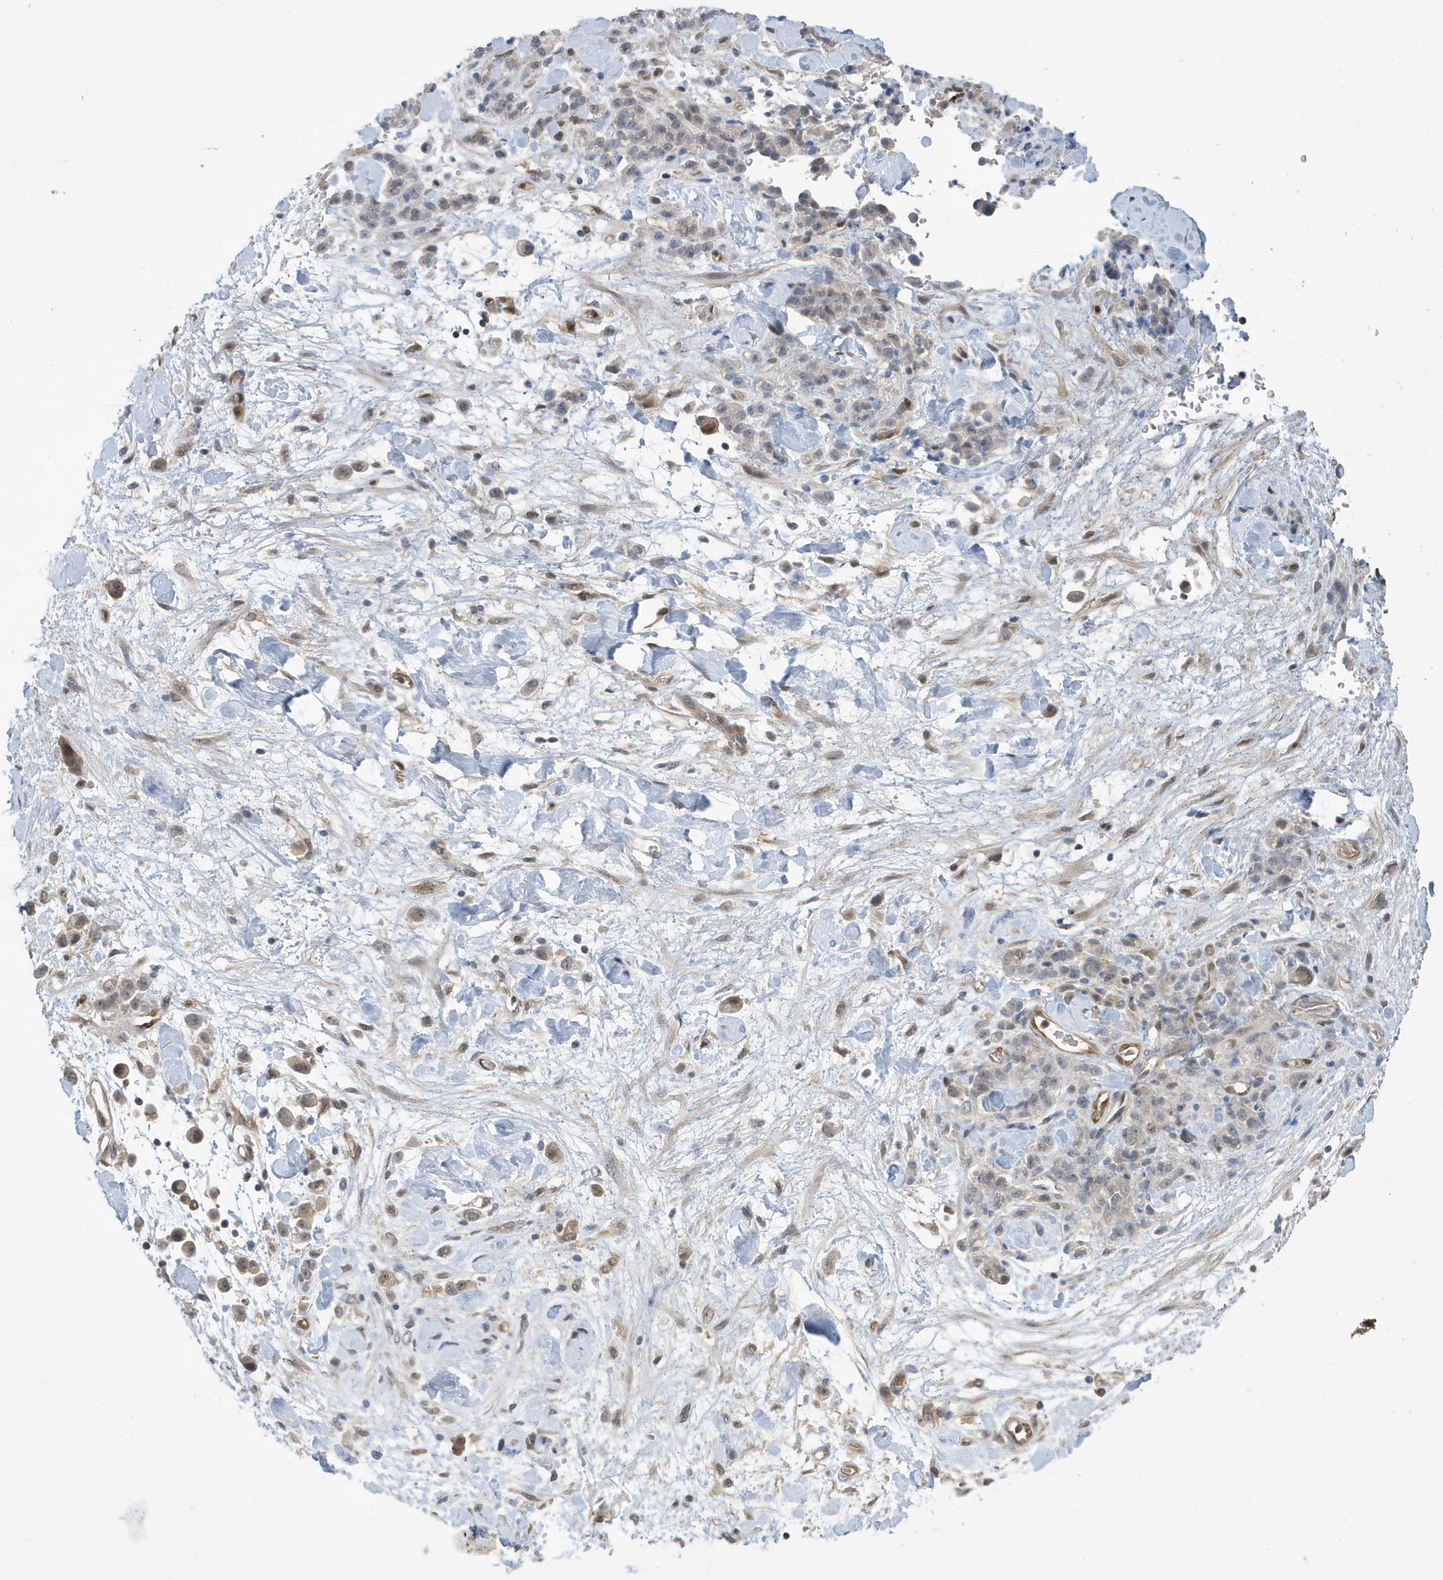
{"staining": {"intensity": "negative", "quantity": "none", "location": "none"}, "tissue": "stomach cancer", "cell_type": "Tumor cells", "image_type": "cancer", "snomed": [{"axis": "morphology", "description": "Normal tissue, NOS"}, {"axis": "morphology", "description": "Adenocarcinoma, NOS"}, {"axis": "topography", "description": "Stomach"}], "caption": "IHC micrograph of human stomach cancer (adenocarcinoma) stained for a protein (brown), which shows no positivity in tumor cells. (DAB (3,3'-diaminobenzidine) immunohistochemistry visualized using brightfield microscopy, high magnification).", "gene": "NCOA7", "patient": {"sex": "male", "age": 82}}